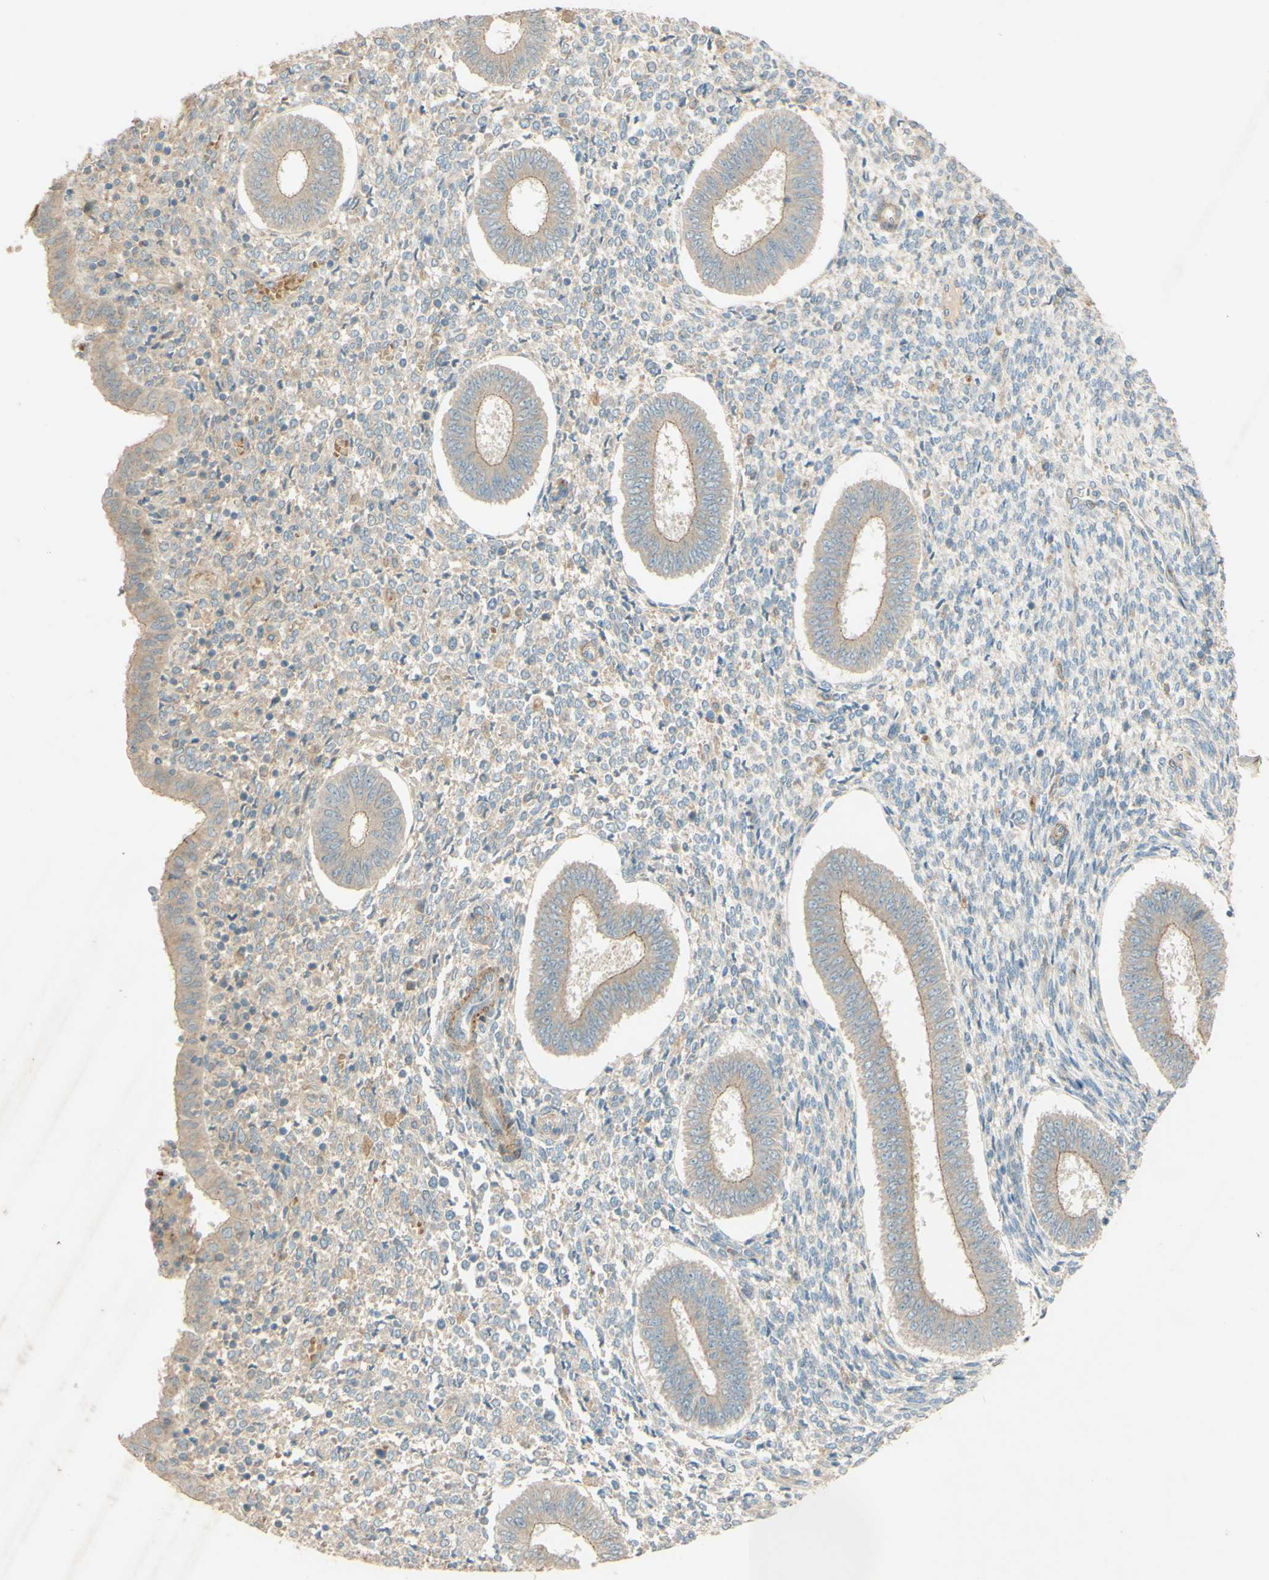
{"staining": {"intensity": "weak", "quantity": ">75%", "location": "cytoplasmic/membranous"}, "tissue": "endometrium", "cell_type": "Cells in endometrial stroma", "image_type": "normal", "snomed": [{"axis": "morphology", "description": "Normal tissue, NOS"}, {"axis": "topography", "description": "Endometrium"}], "caption": "This photomicrograph shows benign endometrium stained with IHC to label a protein in brown. The cytoplasmic/membranous of cells in endometrial stroma show weak positivity for the protein. Nuclei are counter-stained blue.", "gene": "ADAM17", "patient": {"sex": "female", "age": 35}}